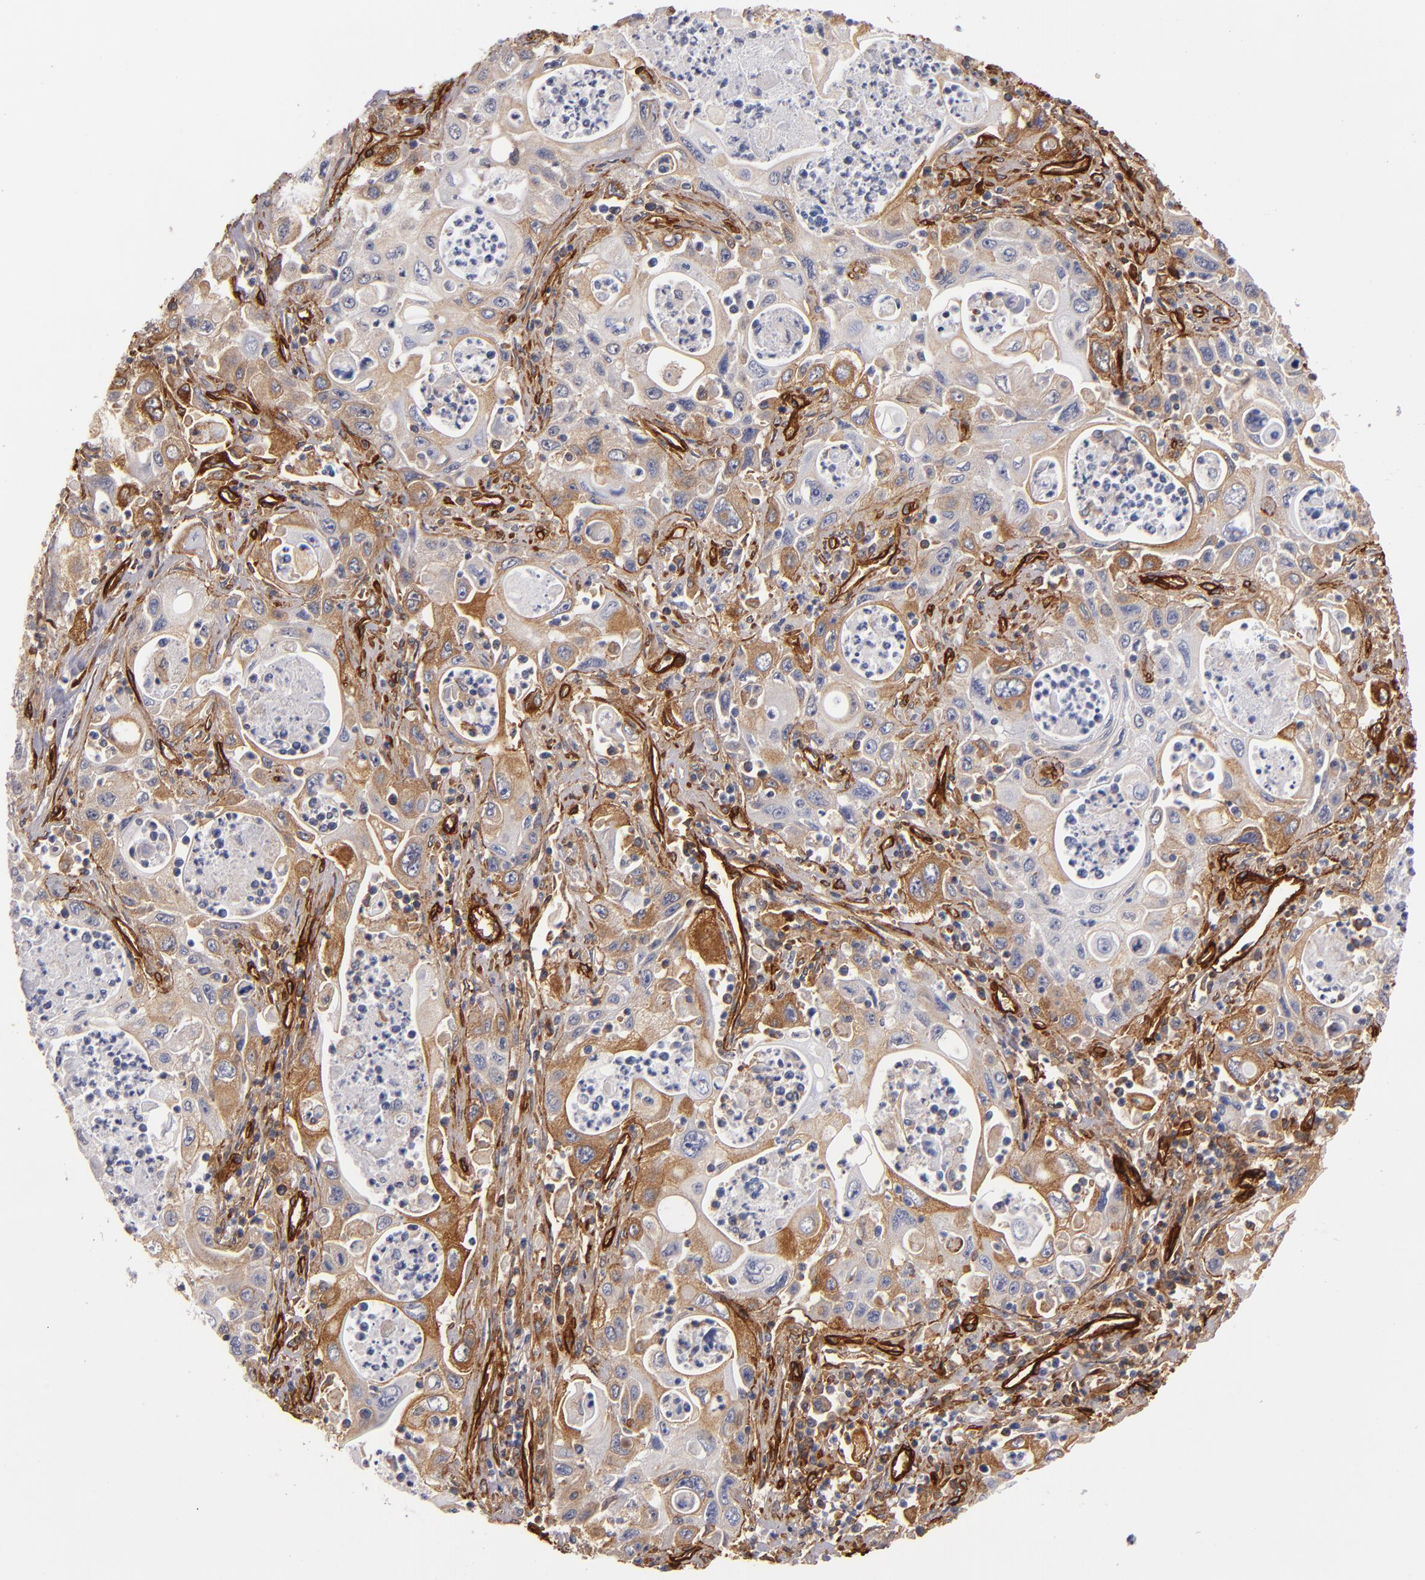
{"staining": {"intensity": "moderate", "quantity": "25%-75%", "location": "cytoplasmic/membranous"}, "tissue": "pancreatic cancer", "cell_type": "Tumor cells", "image_type": "cancer", "snomed": [{"axis": "morphology", "description": "Adenocarcinoma, NOS"}, {"axis": "topography", "description": "Pancreas"}], "caption": "Pancreatic cancer stained with a brown dye shows moderate cytoplasmic/membranous positive expression in about 25%-75% of tumor cells.", "gene": "LAMC1", "patient": {"sex": "male", "age": 70}}